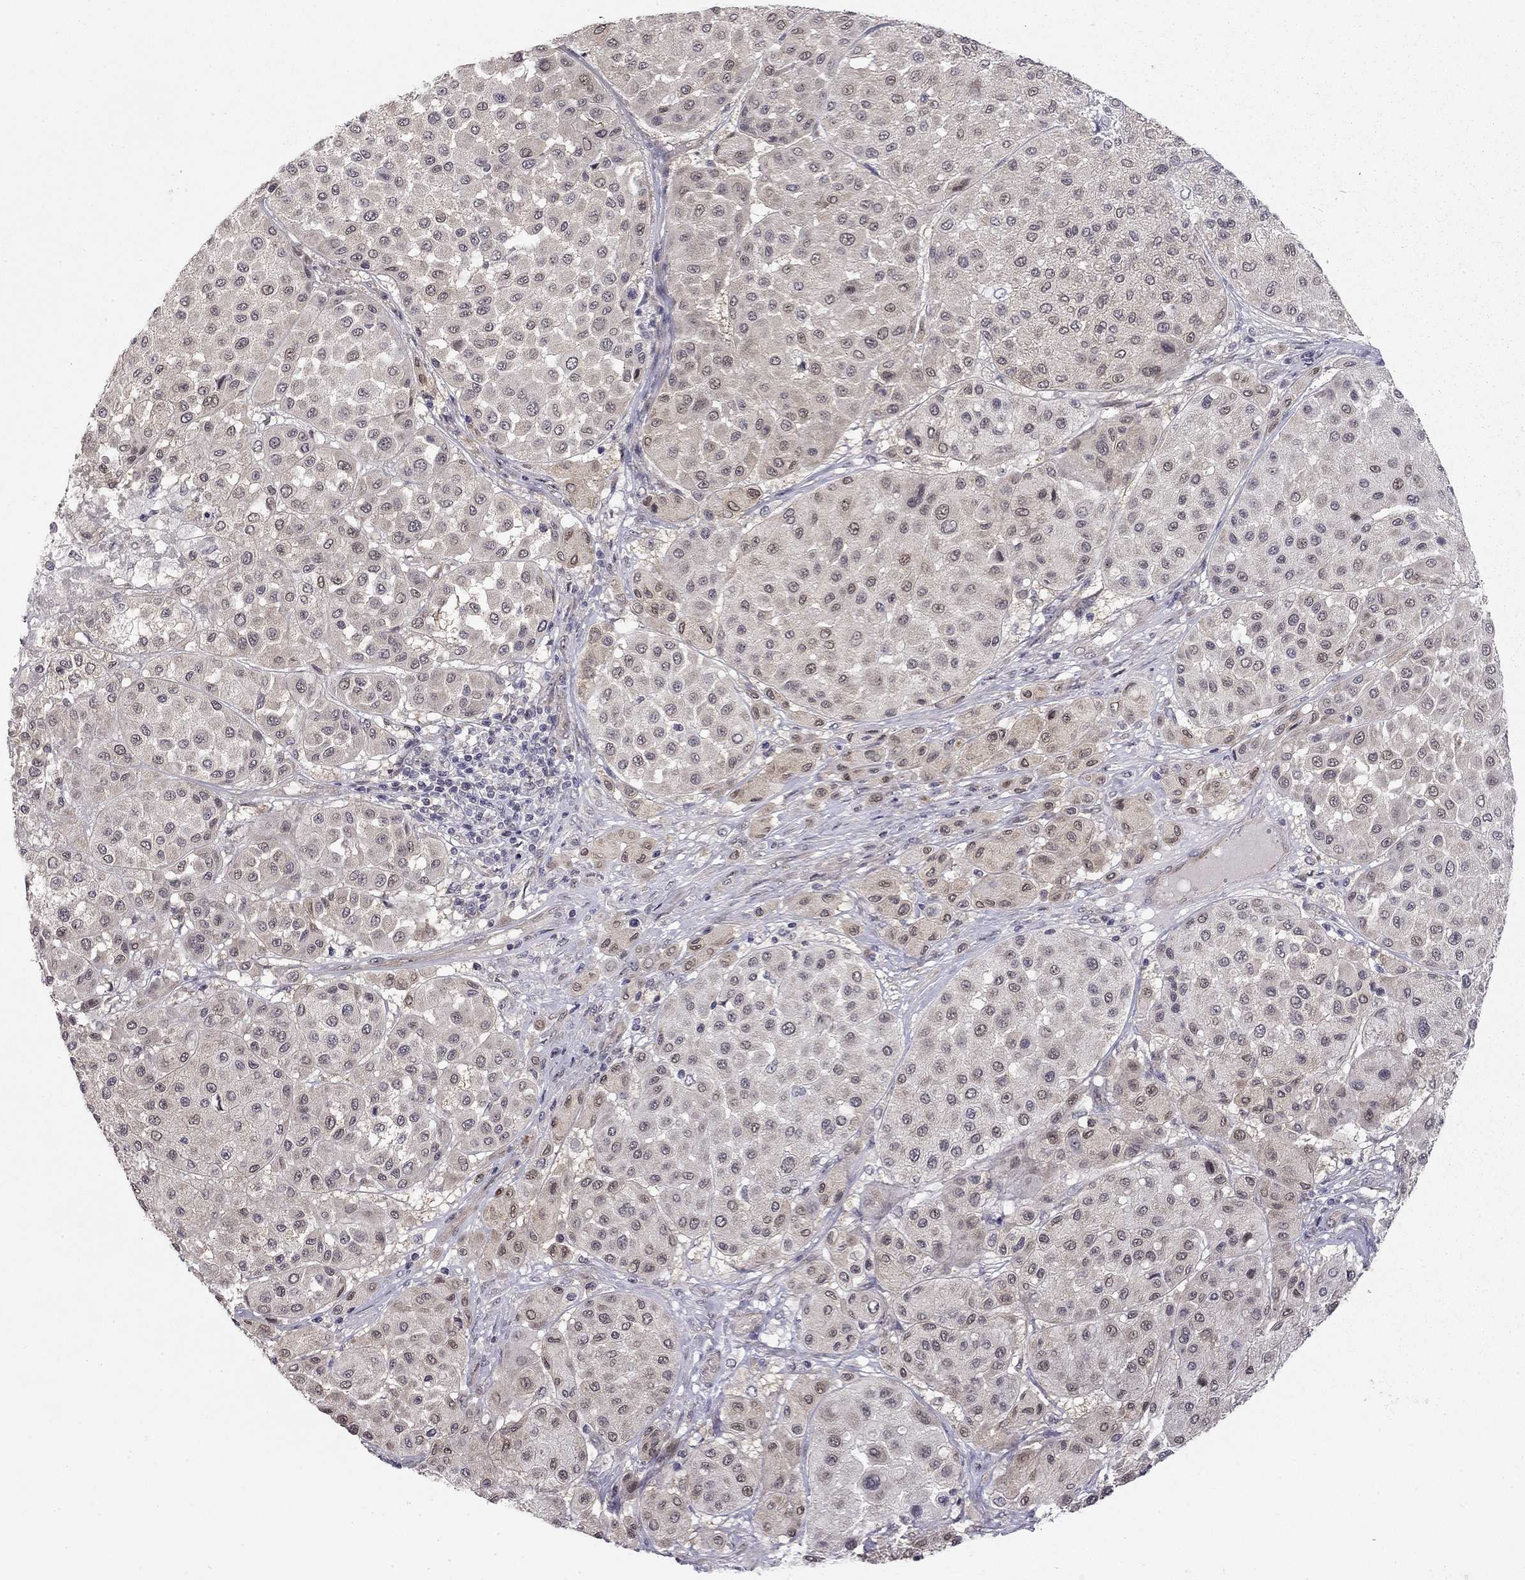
{"staining": {"intensity": "moderate", "quantity": "<25%", "location": "nuclear"}, "tissue": "melanoma", "cell_type": "Tumor cells", "image_type": "cancer", "snomed": [{"axis": "morphology", "description": "Malignant melanoma, Metastatic site"}, {"axis": "topography", "description": "Smooth muscle"}], "caption": "Tumor cells display low levels of moderate nuclear staining in approximately <25% of cells in human malignant melanoma (metastatic site).", "gene": "STXBP6", "patient": {"sex": "male", "age": 41}}